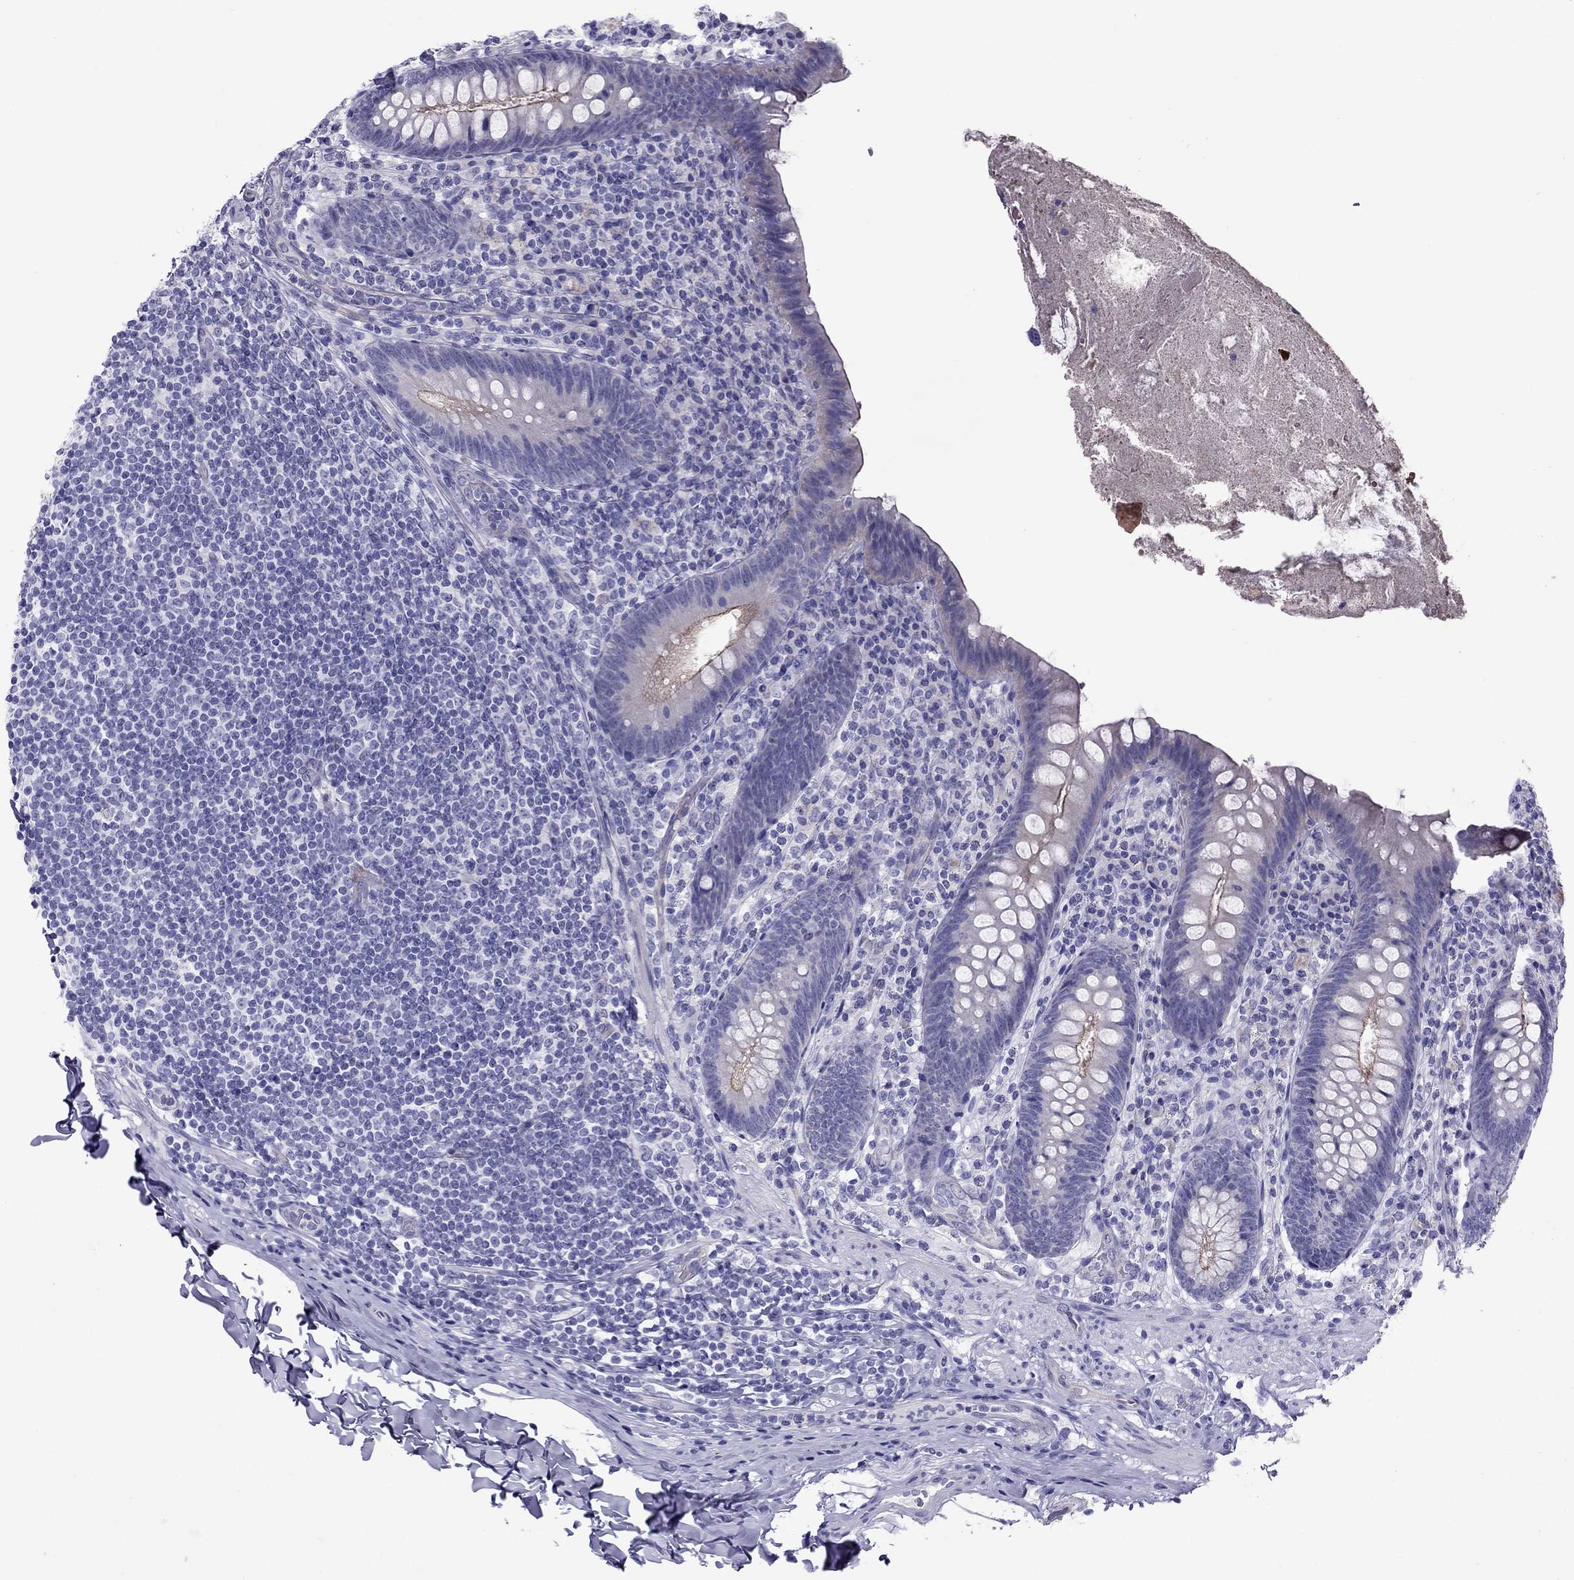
{"staining": {"intensity": "weak", "quantity": "25%-75%", "location": "cytoplasmic/membranous"}, "tissue": "appendix", "cell_type": "Glandular cells", "image_type": "normal", "snomed": [{"axis": "morphology", "description": "Normal tissue, NOS"}, {"axis": "topography", "description": "Appendix"}], "caption": "Protein staining of normal appendix displays weak cytoplasmic/membranous expression in approximately 25%-75% of glandular cells.", "gene": "MYL11", "patient": {"sex": "male", "age": 47}}